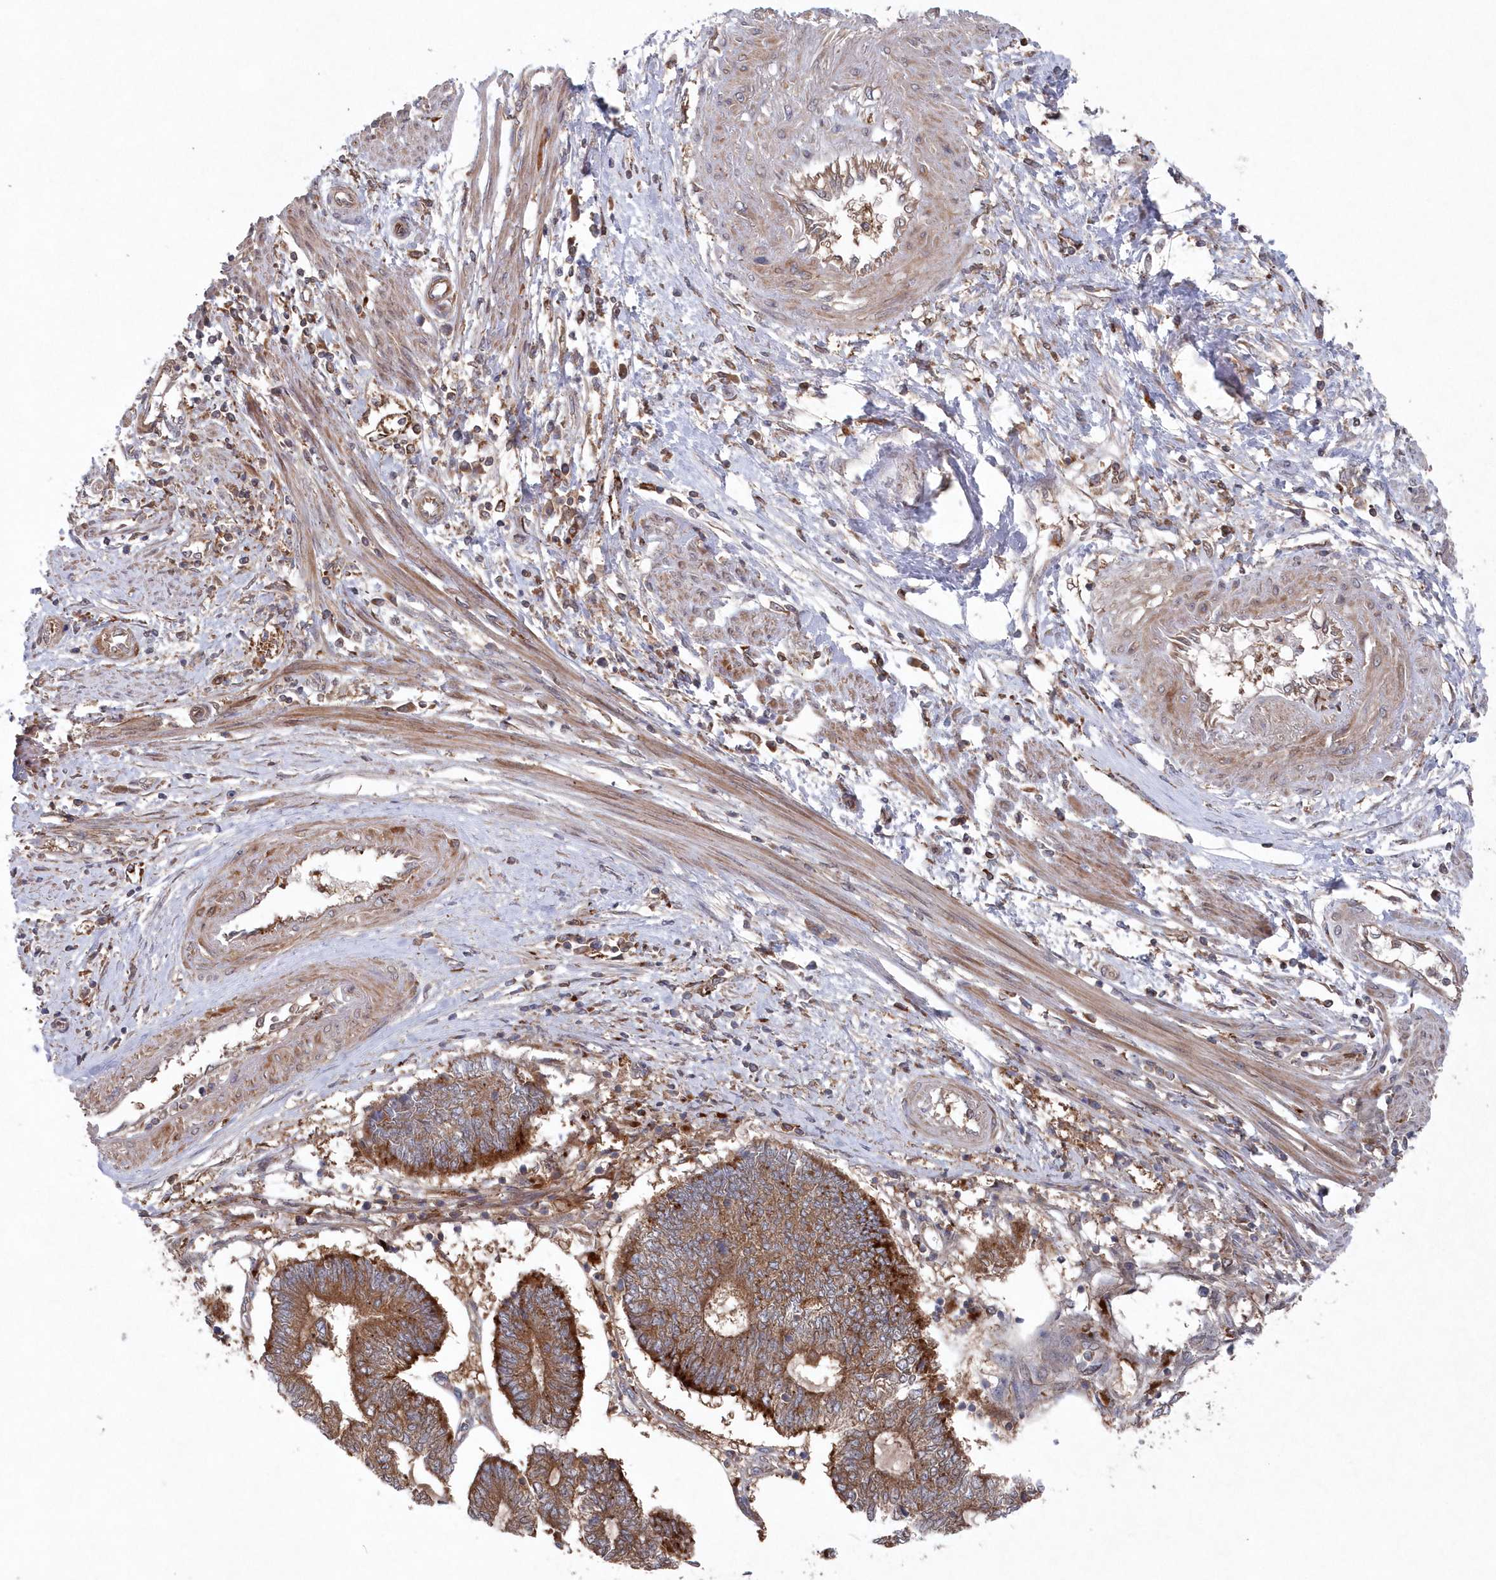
{"staining": {"intensity": "moderate", "quantity": ">75%", "location": "cytoplasmic/membranous"}, "tissue": "endometrial cancer", "cell_type": "Tumor cells", "image_type": "cancer", "snomed": [{"axis": "morphology", "description": "Adenocarcinoma, NOS"}, {"axis": "topography", "description": "Uterus"}, {"axis": "topography", "description": "Endometrium"}], "caption": "A high-resolution photomicrograph shows immunohistochemistry (IHC) staining of endometrial cancer (adenocarcinoma), which shows moderate cytoplasmic/membranous expression in approximately >75% of tumor cells. The protein of interest is stained brown, and the nuclei are stained in blue (DAB (3,3'-diaminobenzidine) IHC with brightfield microscopy, high magnification).", "gene": "ASNSD1", "patient": {"sex": "female", "age": 70}}